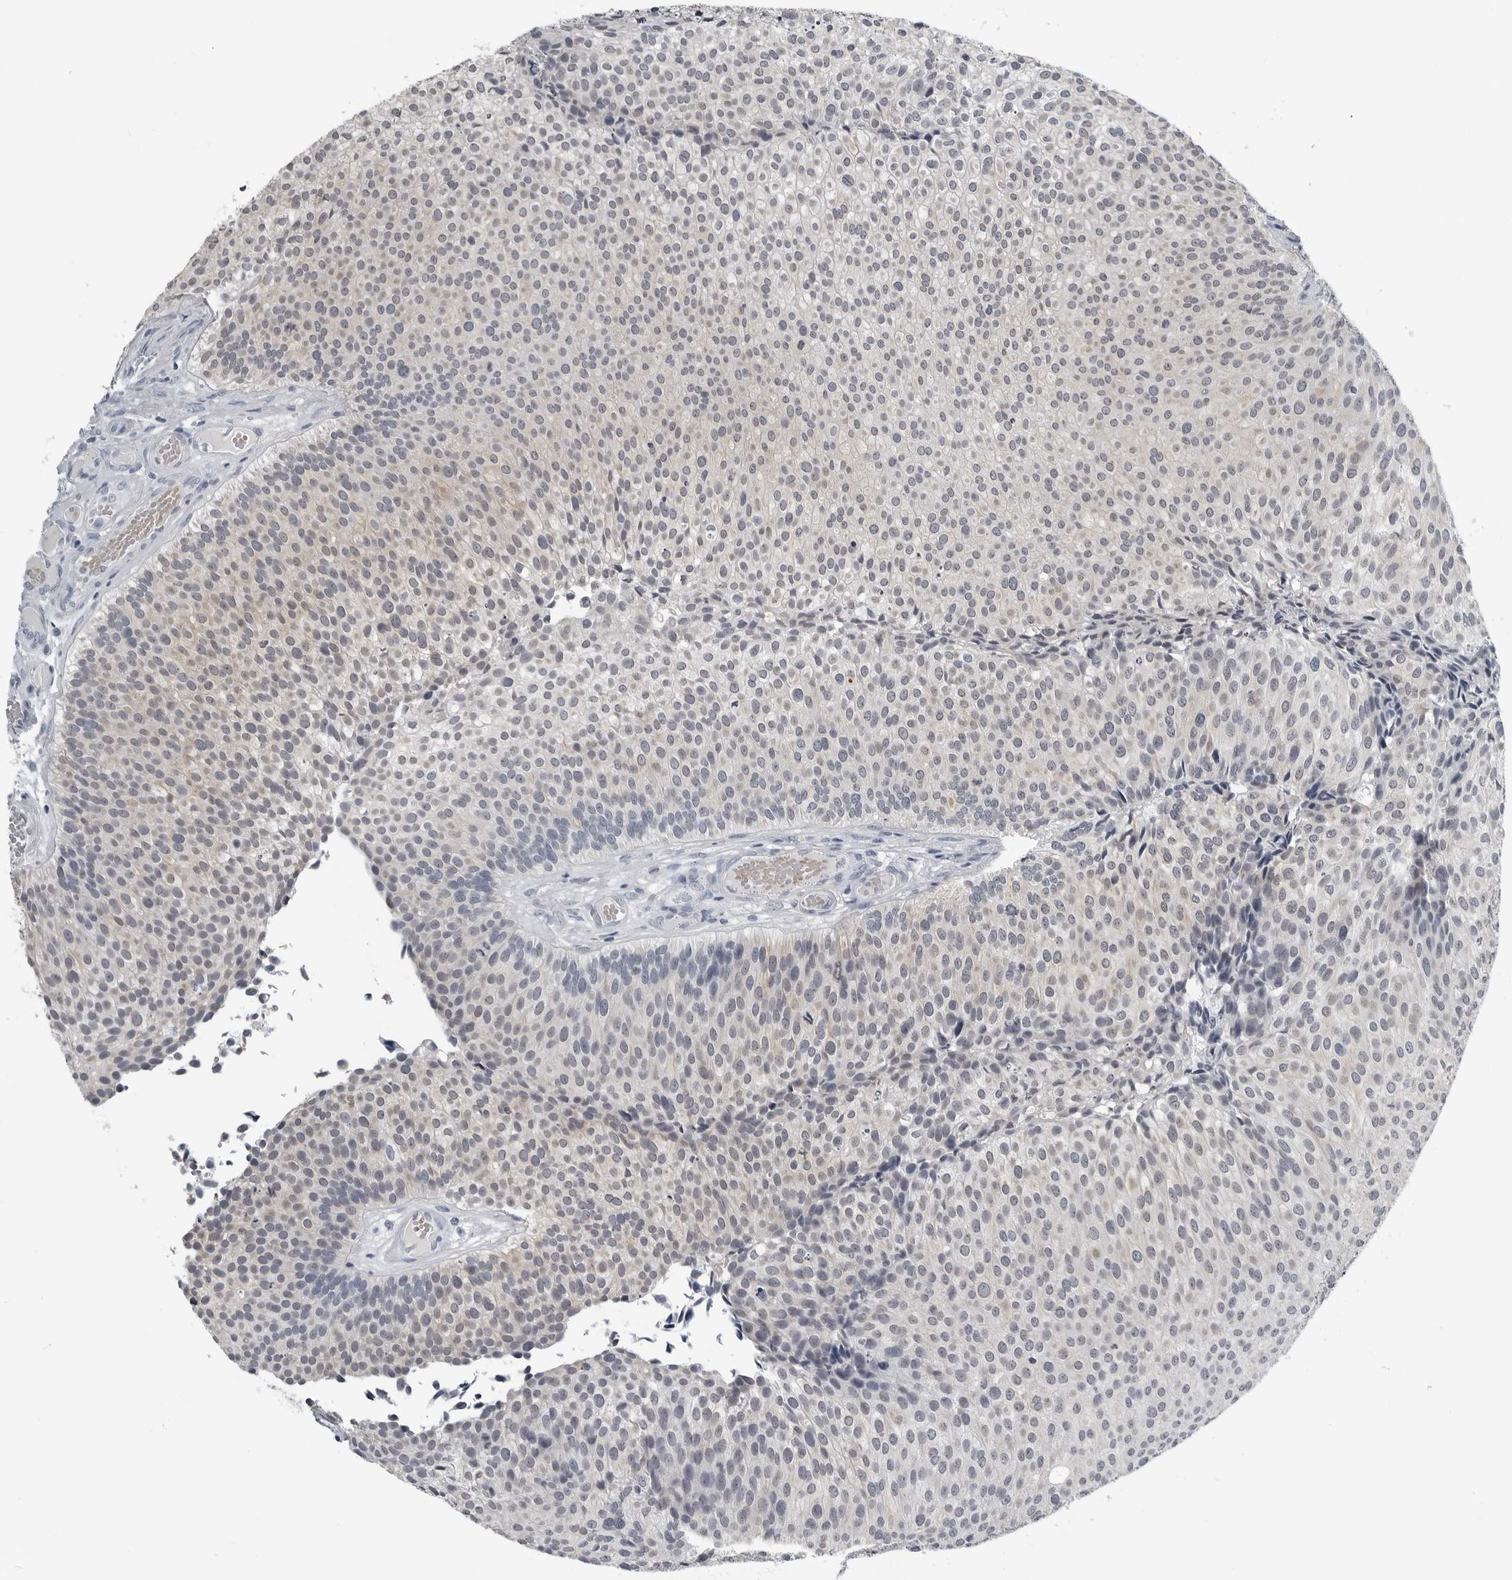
{"staining": {"intensity": "weak", "quantity": "<25%", "location": "cytoplasmic/membranous,nuclear"}, "tissue": "urothelial cancer", "cell_type": "Tumor cells", "image_type": "cancer", "snomed": [{"axis": "morphology", "description": "Urothelial carcinoma, Low grade"}, {"axis": "topography", "description": "Urinary bladder"}], "caption": "Tumor cells are negative for protein expression in human urothelial carcinoma (low-grade).", "gene": "SPINK1", "patient": {"sex": "male", "age": 86}}